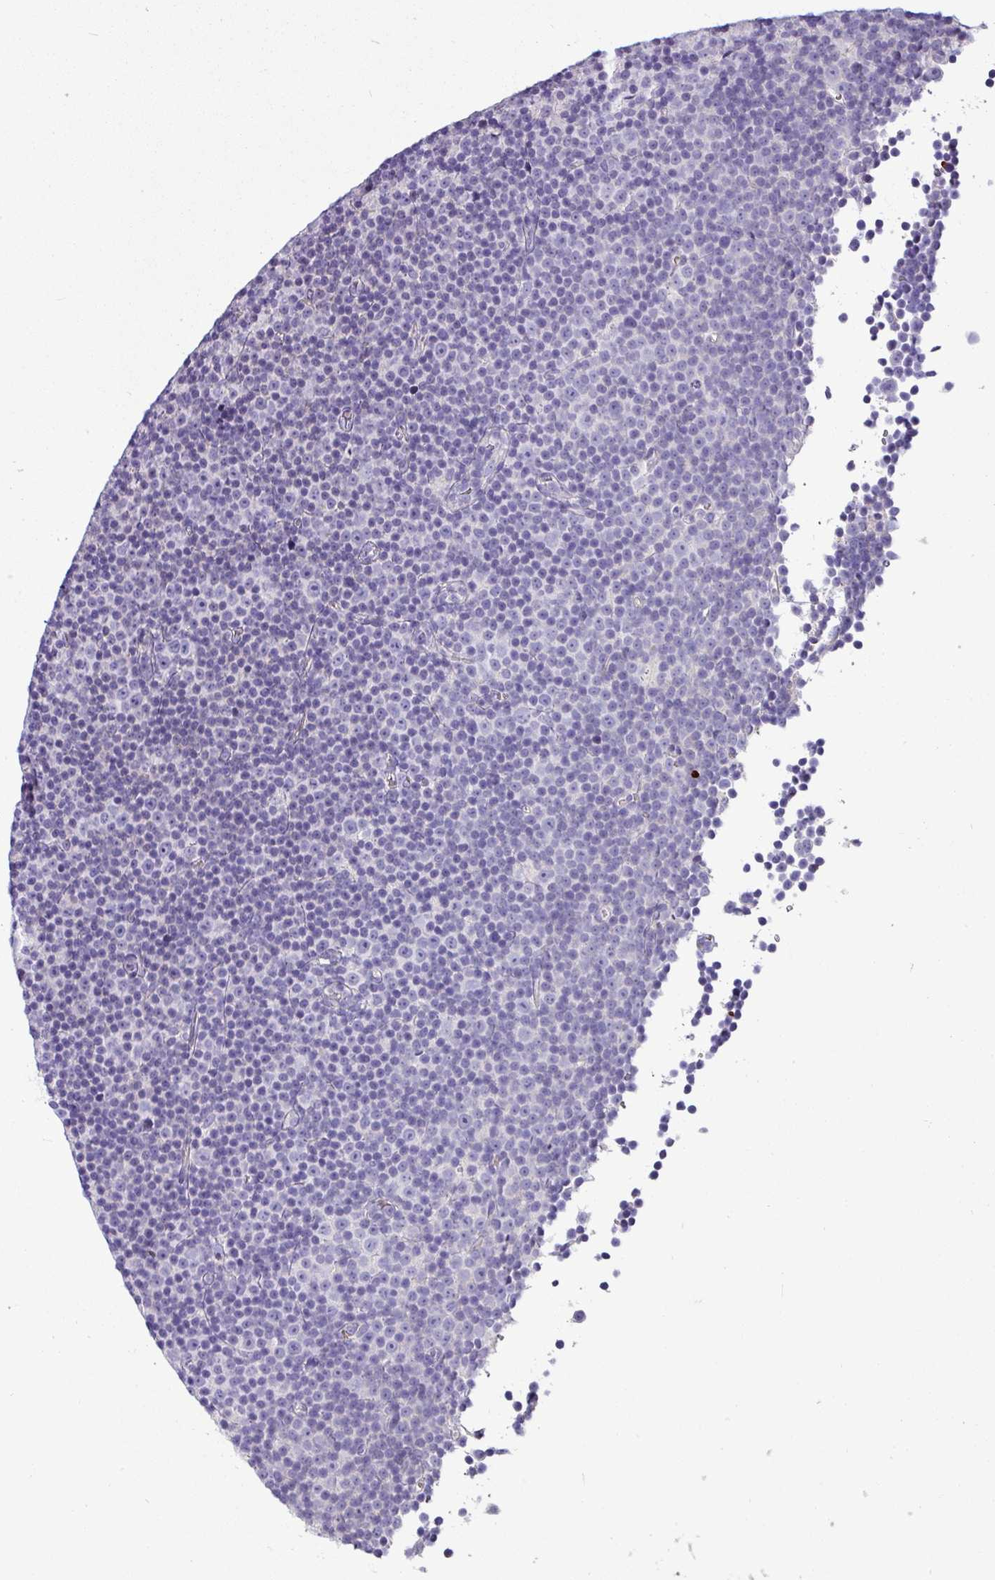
{"staining": {"intensity": "negative", "quantity": "none", "location": "none"}, "tissue": "lymphoma", "cell_type": "Tumor cells", "image_type": "cancer", "snomed": [{"axis": "morphology", "description": "Malignant lymphoma, non-Hodgkin's type, Low grade"}, {"axis": "topography", "description": "Lymph node"}], "caption": "High magnification brightfield microscopy of low-grade malignant lymphoma, non-Hodgkin's type stained with DAB (3,3'-diaminobenzidine) (brown) and counterstained with hematoxylin (blue): tumor cells show no significant staining.", "gene": "NAPSA", "patient": {"sex": "female", "age": 67}}